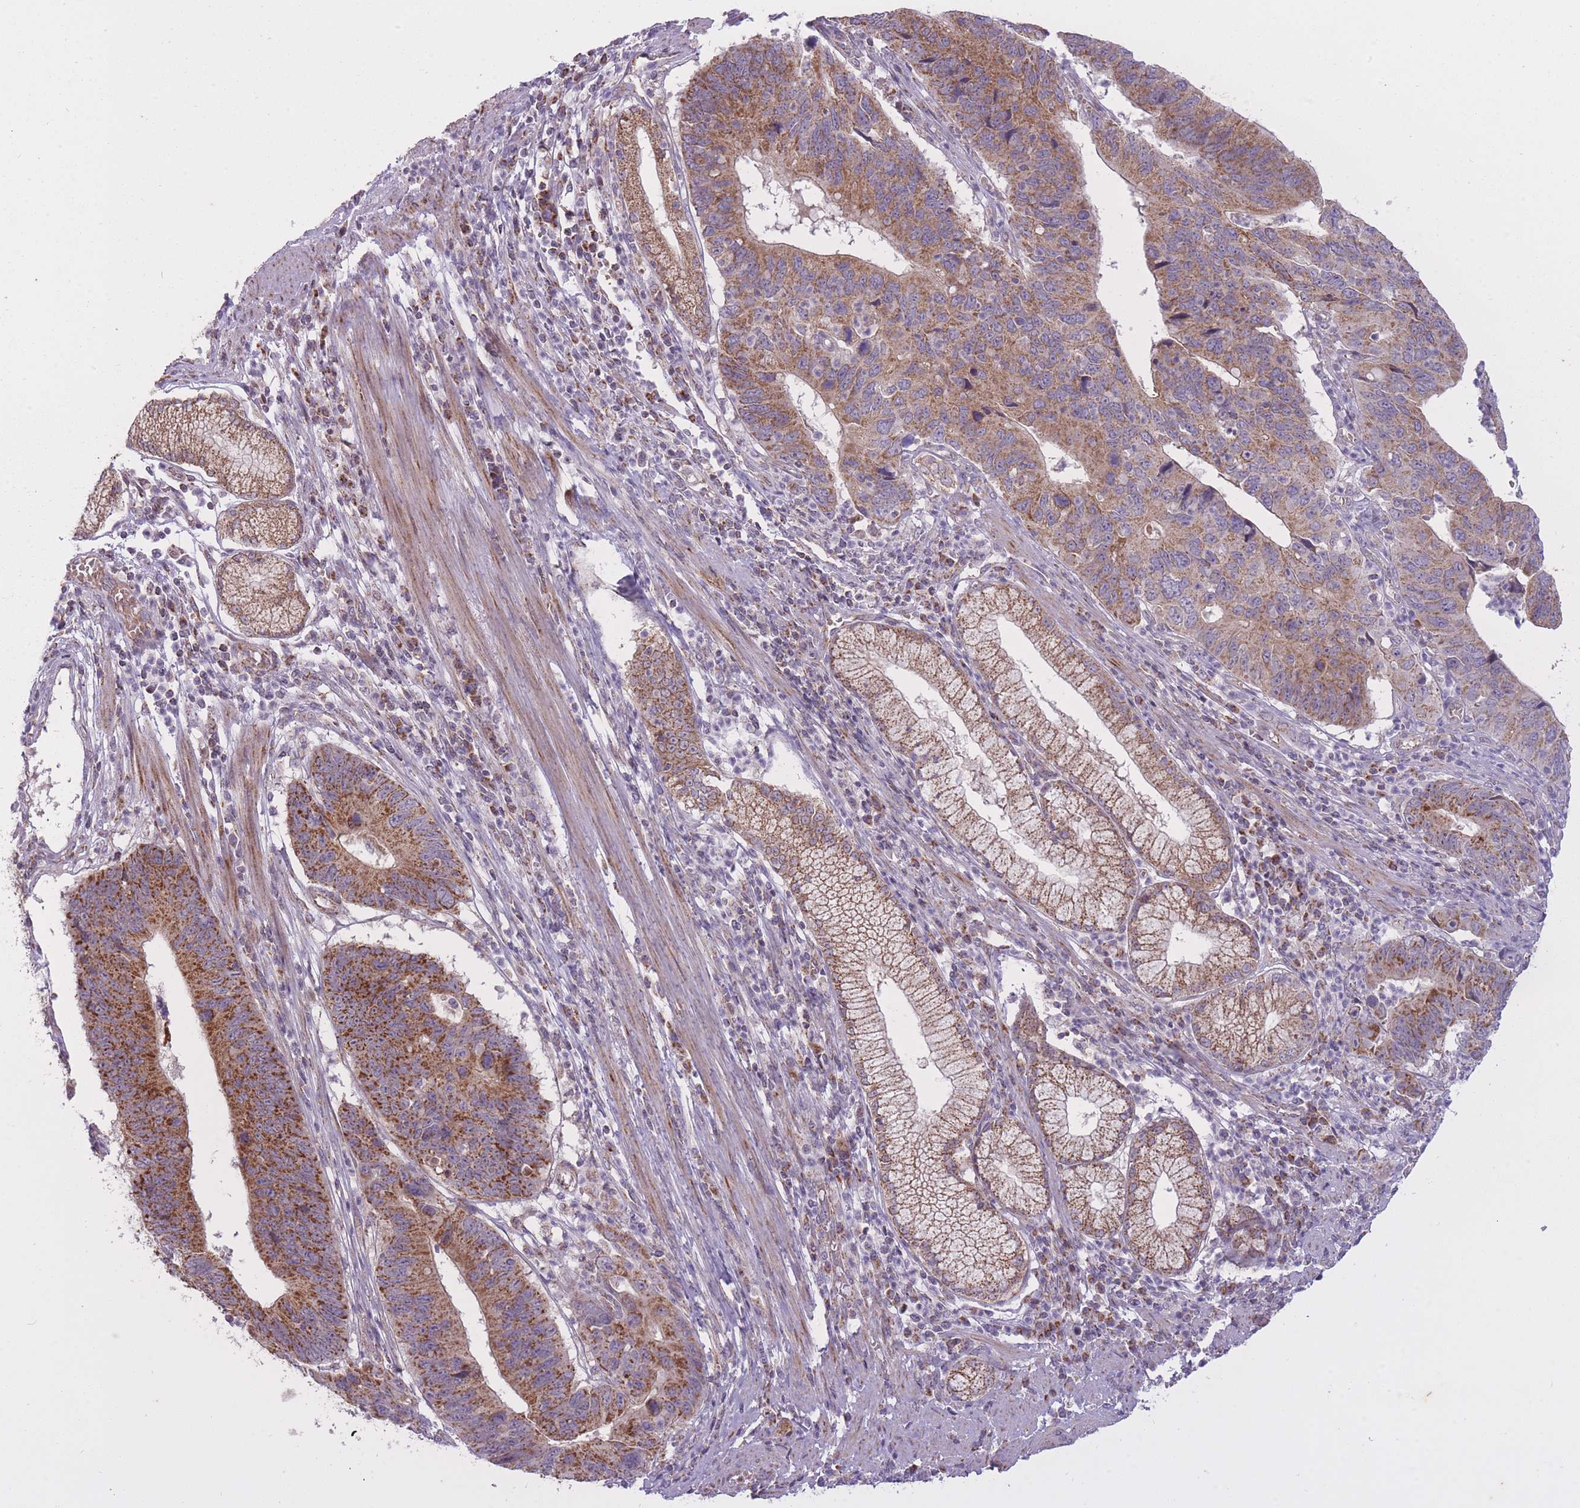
{"staining": {"intensity": "strong", "quantity": ">75%", "location": "cytoplasmic/membranous"}, "tissue": "stomach cancer", "cell_type": "Tumor cells", "image_type": "cancer", "snomed": [{"axis": "morphology", "description": "Adenocarcinoma, NOS"}, {"axis": "topography", "description": "Stomach"}], "caption": "A brown stain labels strong cytoplasmic/membranous staining of a protein in human stomach adenocarcinoma tumor cells.", "gene": "LIN7C", "patient": {"sex": "male", "age": 59}}